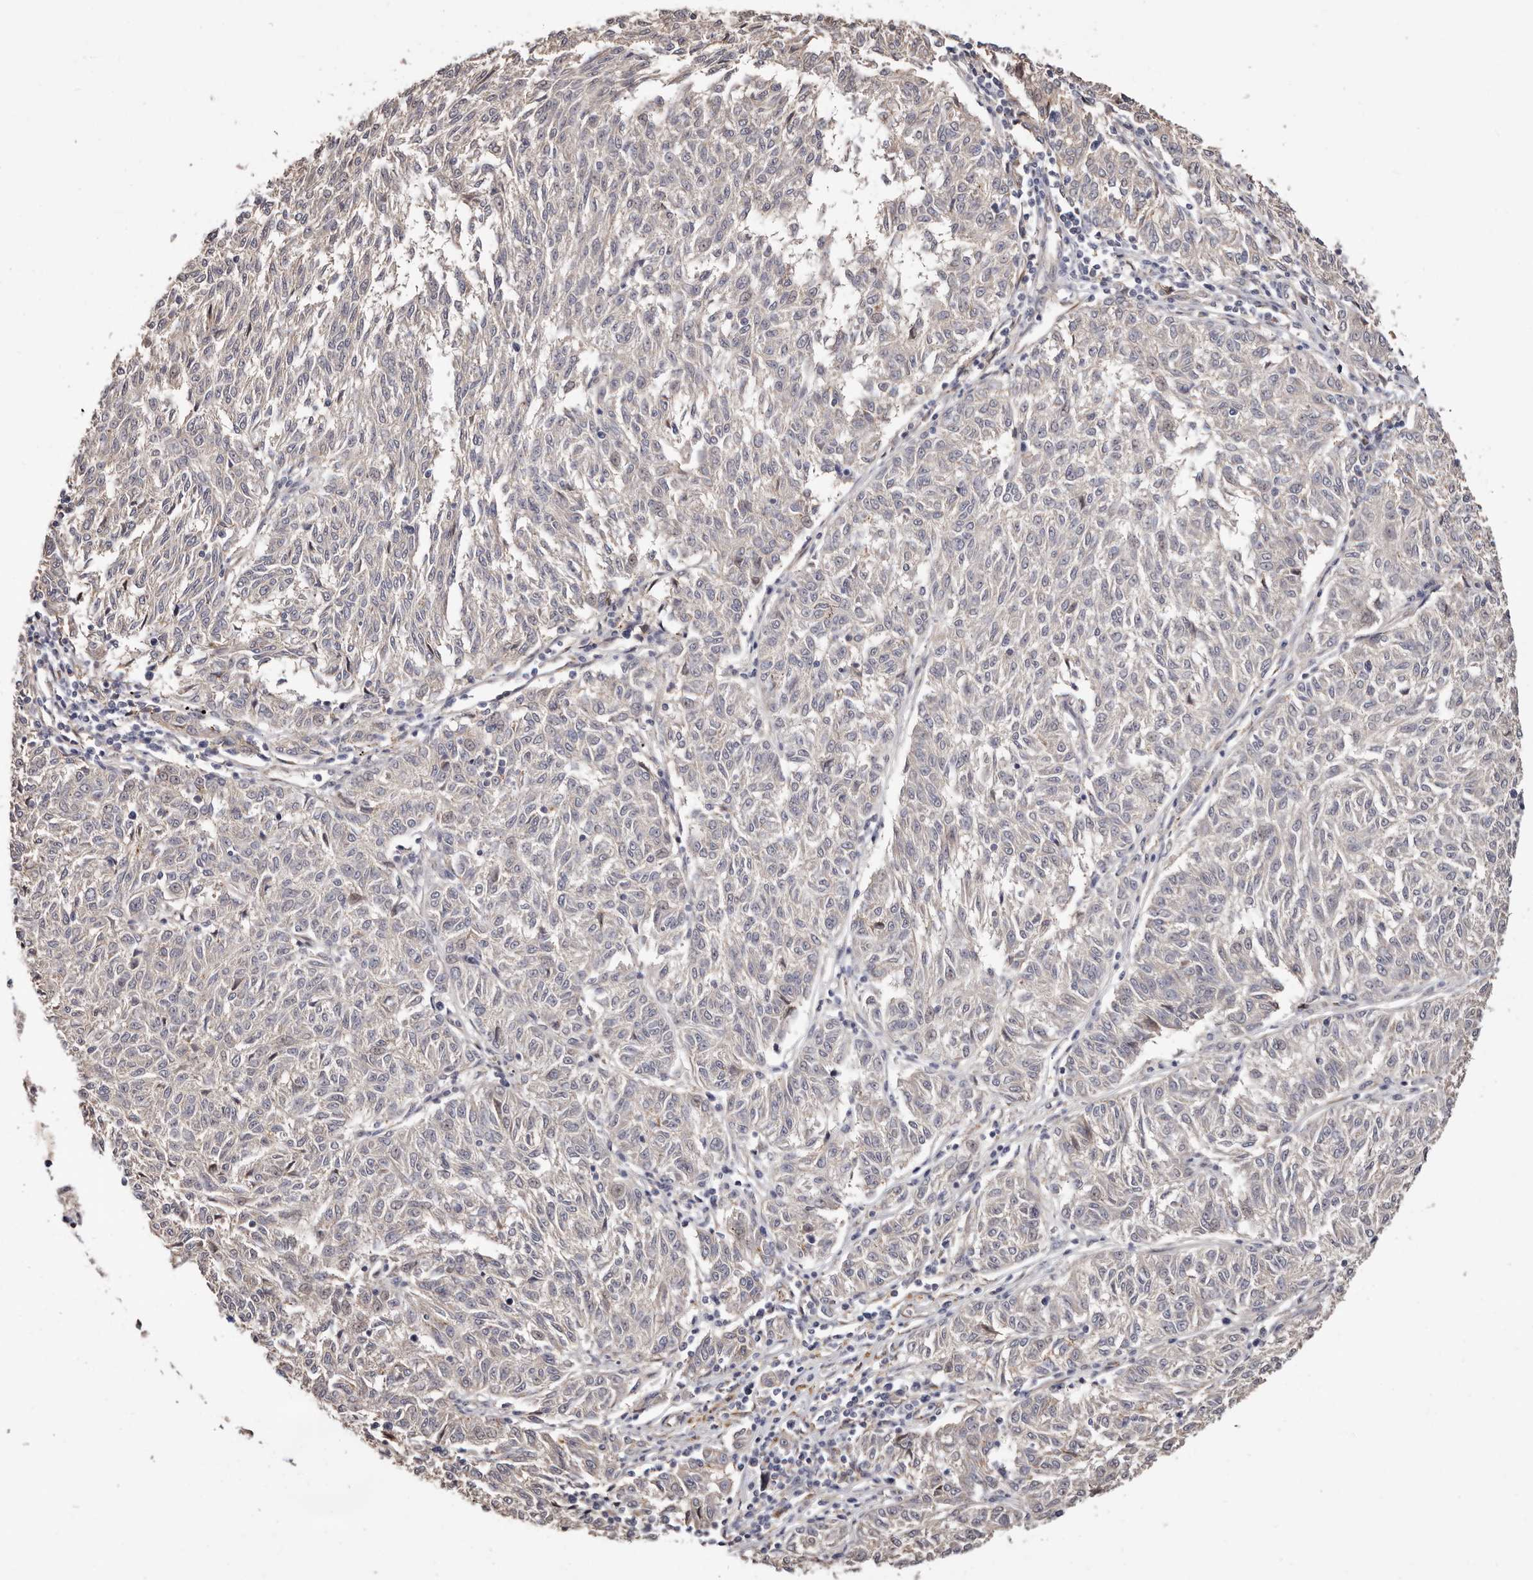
{"staining": {"intensity": "negative", "quantity": "none", "location": "none"}, "tissue": "melanoma", "cell_type": "Tumor cells", "image_type": "cancer", "snomed": [{"axis": "morphology", "description": "Malignant melanoma, NOS"}, {"axis": "topography", "description": "Skin"}], "caption": "Protein analysis of malignant melanoma exhibits no significant expression in tumor cells.", "gene": "TRIP13", "patient": {"sex": "female", "age": 72}}